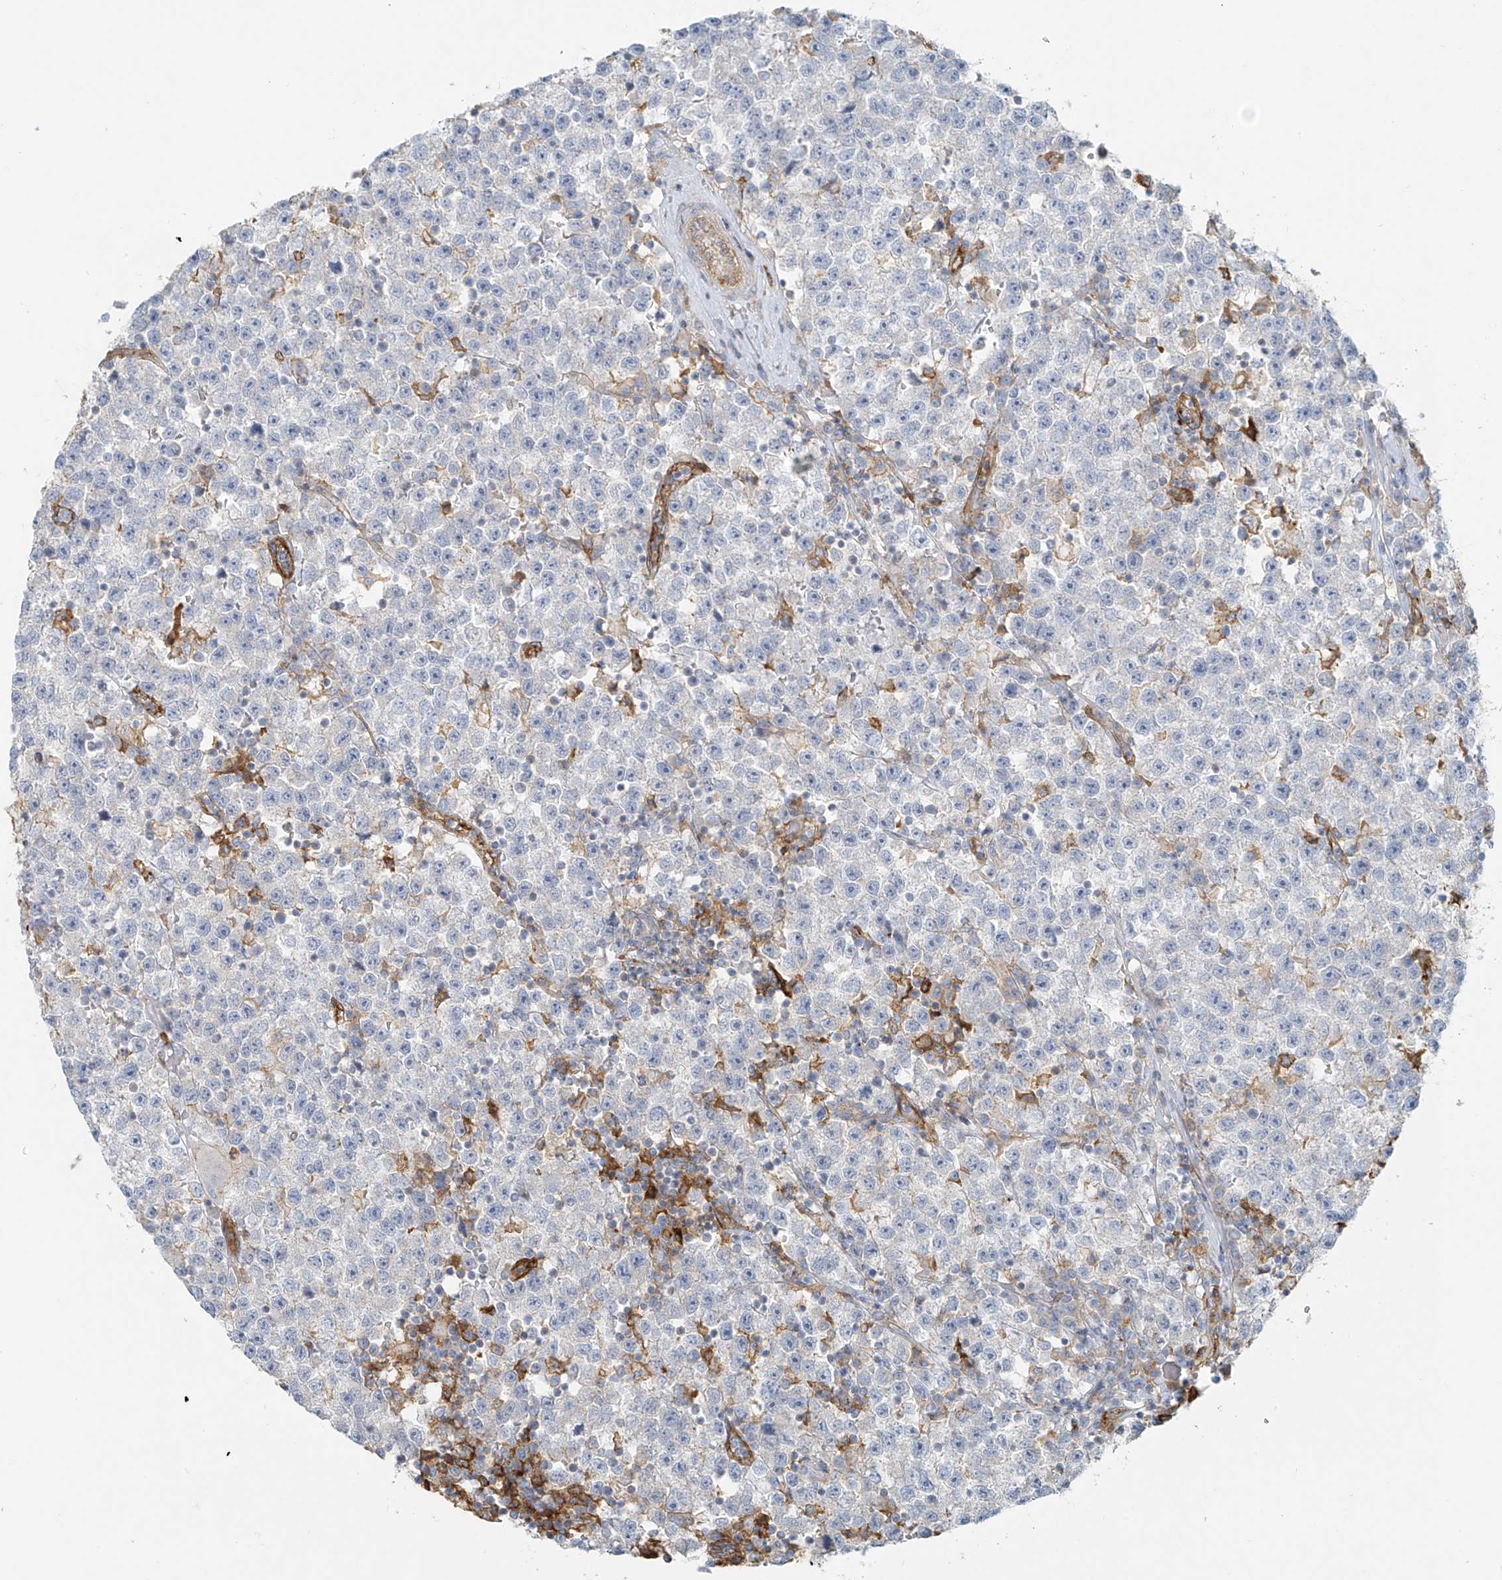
{"staining": {"intensity": "negative", "quantity": "none", "location": "none"}, "tissue": "testis cancer", "cell_type": "Tumor cells", "image_type": "cancer", "snomed": [{"axis": "morphology", "description": "Seminoma, NOS"}, {"axis": "topography", "description": "Testis"}], "caption": "Testis cancer was stained to show a protein in brown. There is no significant positivity in tumor cells.", "gene": "VAMP5", "patient": {"sex": "male", "age": 22}}